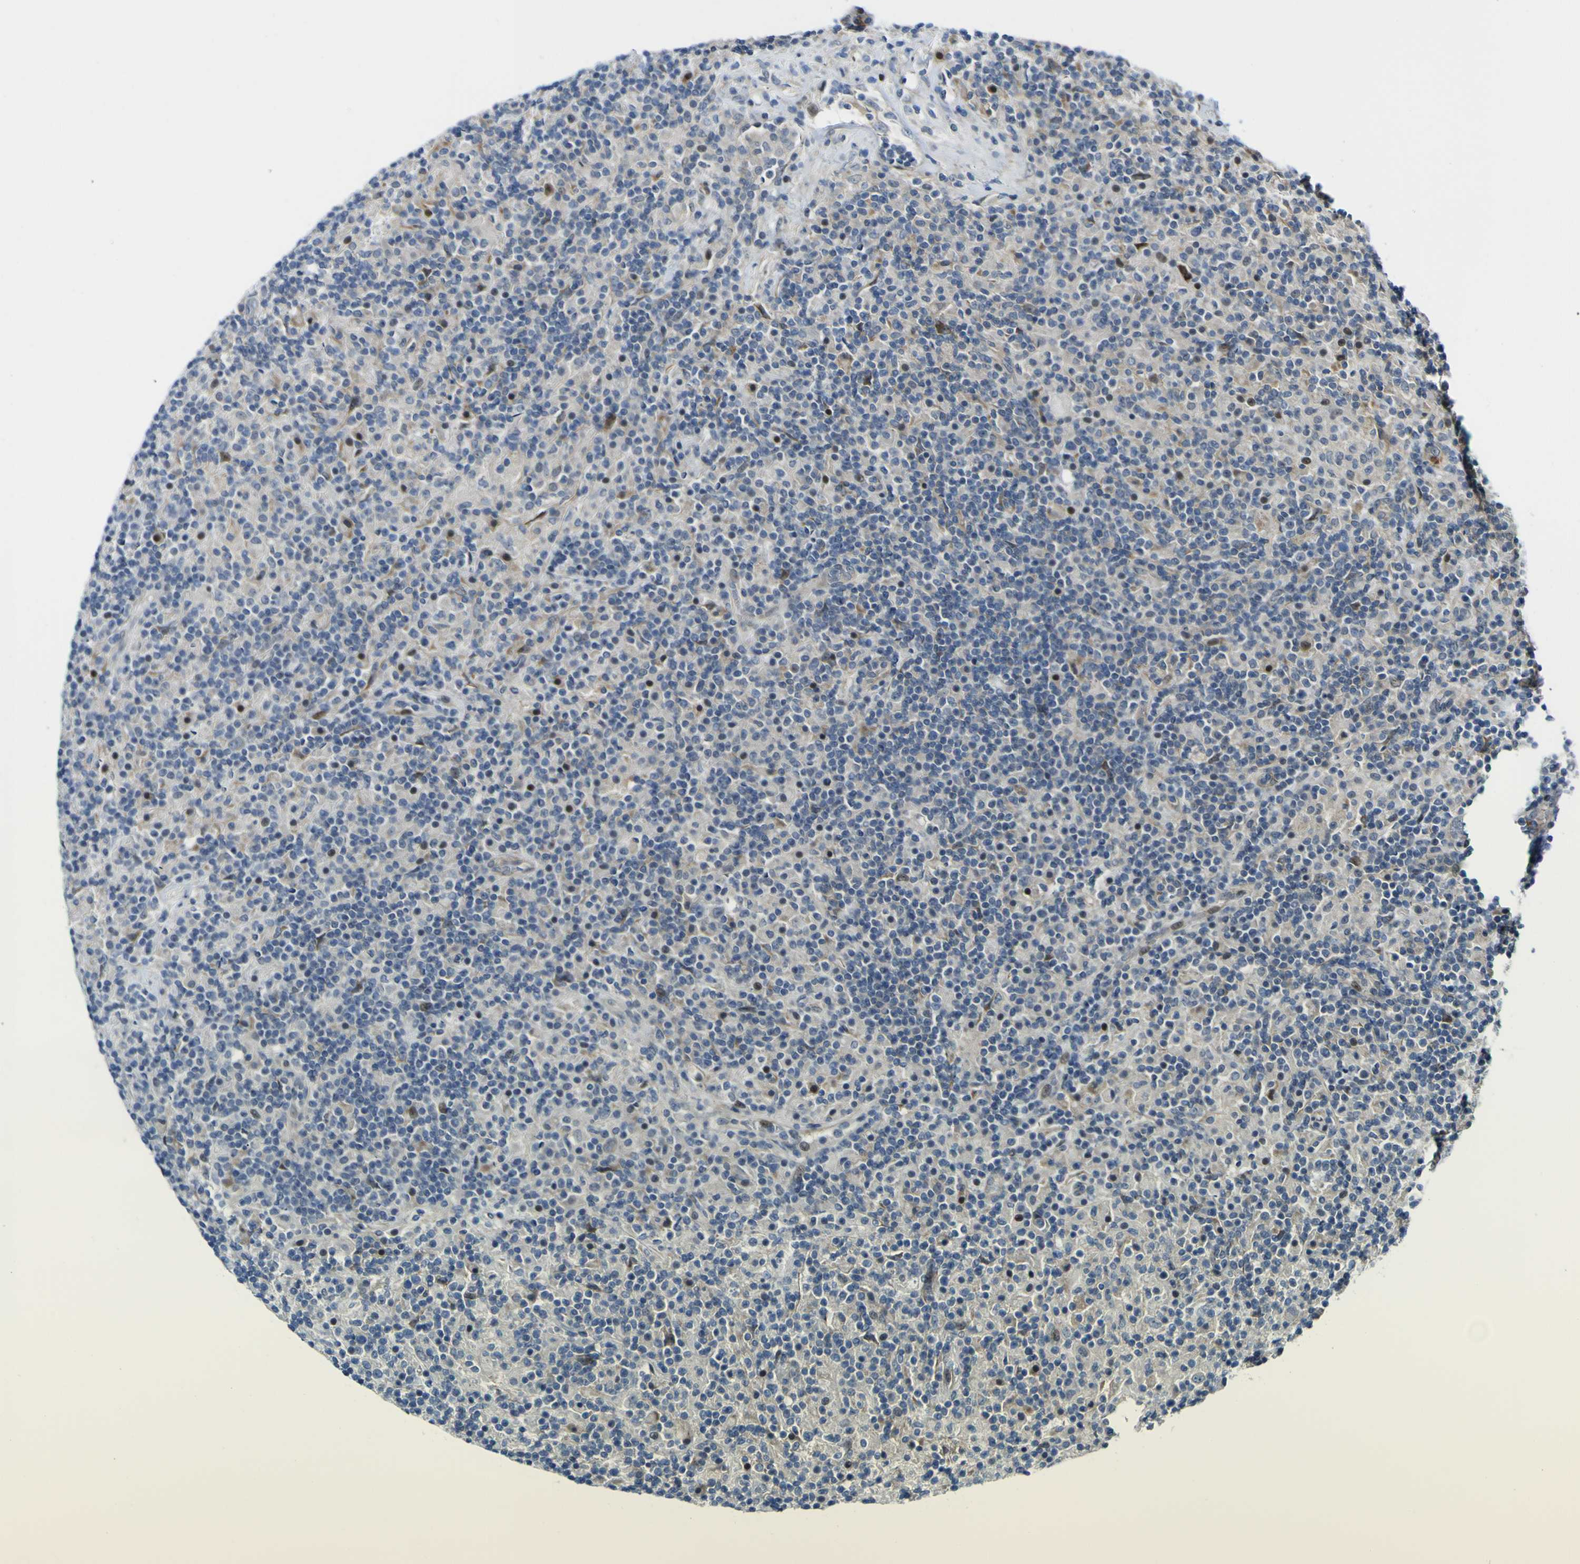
{"staining": {"intensity": "weak", "quantity": "<25%", "location": "nuclear"}, "tissue": "lymphoma", "cell_type": "Tumor cells", "image_type": "cancer", "snomed": [{"axis": "morphology", "description": "Hodgkin's disease, NOS"}, {"axis": "topography", "description": "Lymph node"}], "caption": "There is no significant positivity in tumor cells of Hodgkin's disease.", "gene": "KDM7A", "patient": {"sex": "male", "age": 70}}